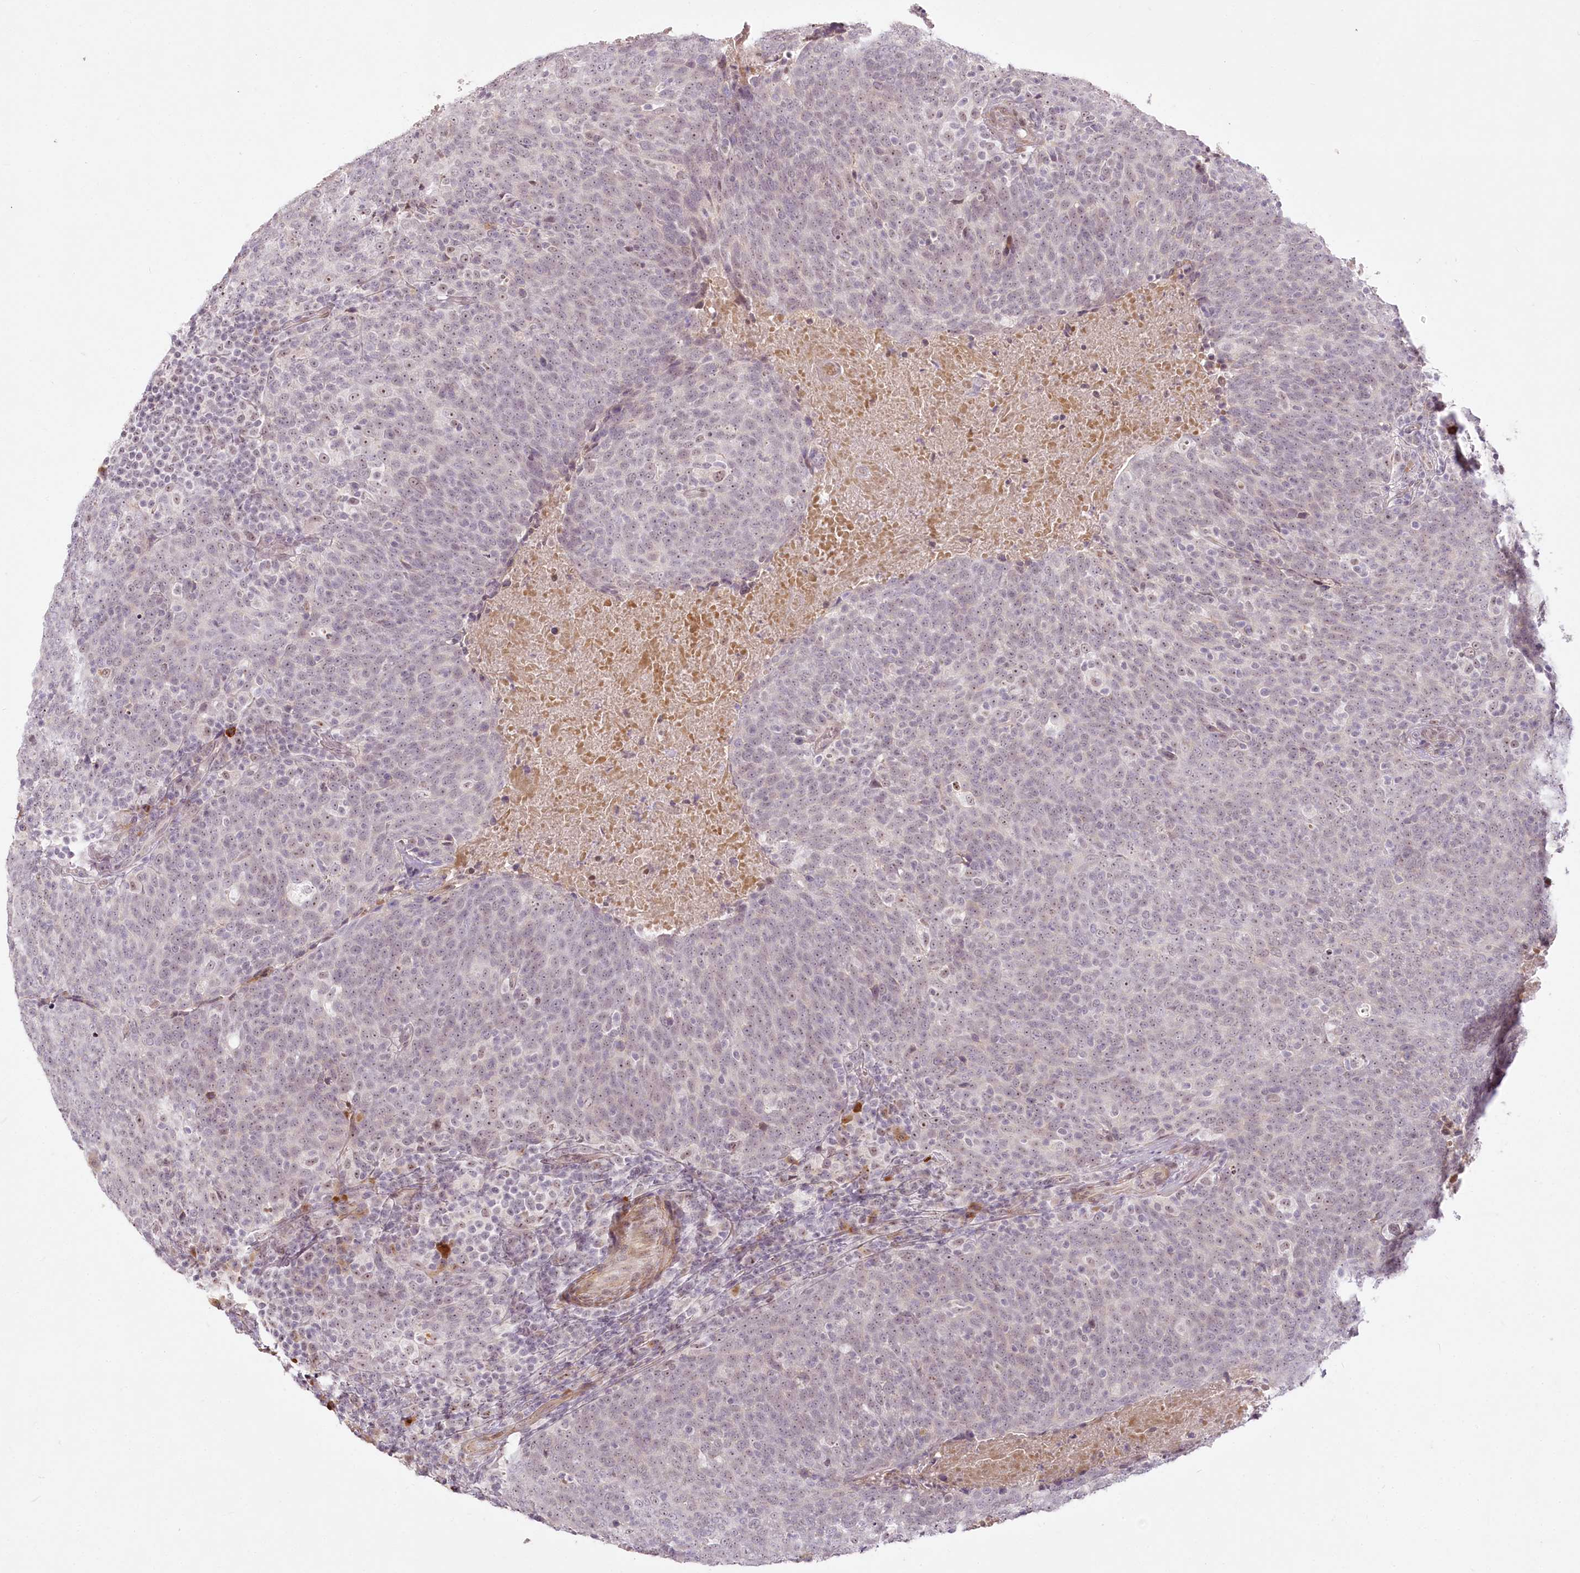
{"staining": {"intensity": "weak", "quantity": "25%-75%", "location": "nuclear"}, "tissue": "head and neck cancer", "cell_type": "Tumor cells", "image_type": "cancer", "snomed": [{"axis": "morphology", "description": "Squamous cell carcinoma, NOS"}, {"axis": "morphology", "description": "Squamous cell carcinoma, metastatic, NOS"}, {"axis": "topography", "description": "Lymph node"}, {"axis": "topography", "description": "Head-Neck"}], "caption": "IHC photomicrograph of human head and neck cancer stained for a protein (brown), which reveals low levels of weak nuclear positivity in approximately 25%-75% of tumor cells.", "gene": "EXOSC7", "patient": {"sex": "male", "age": 62}}